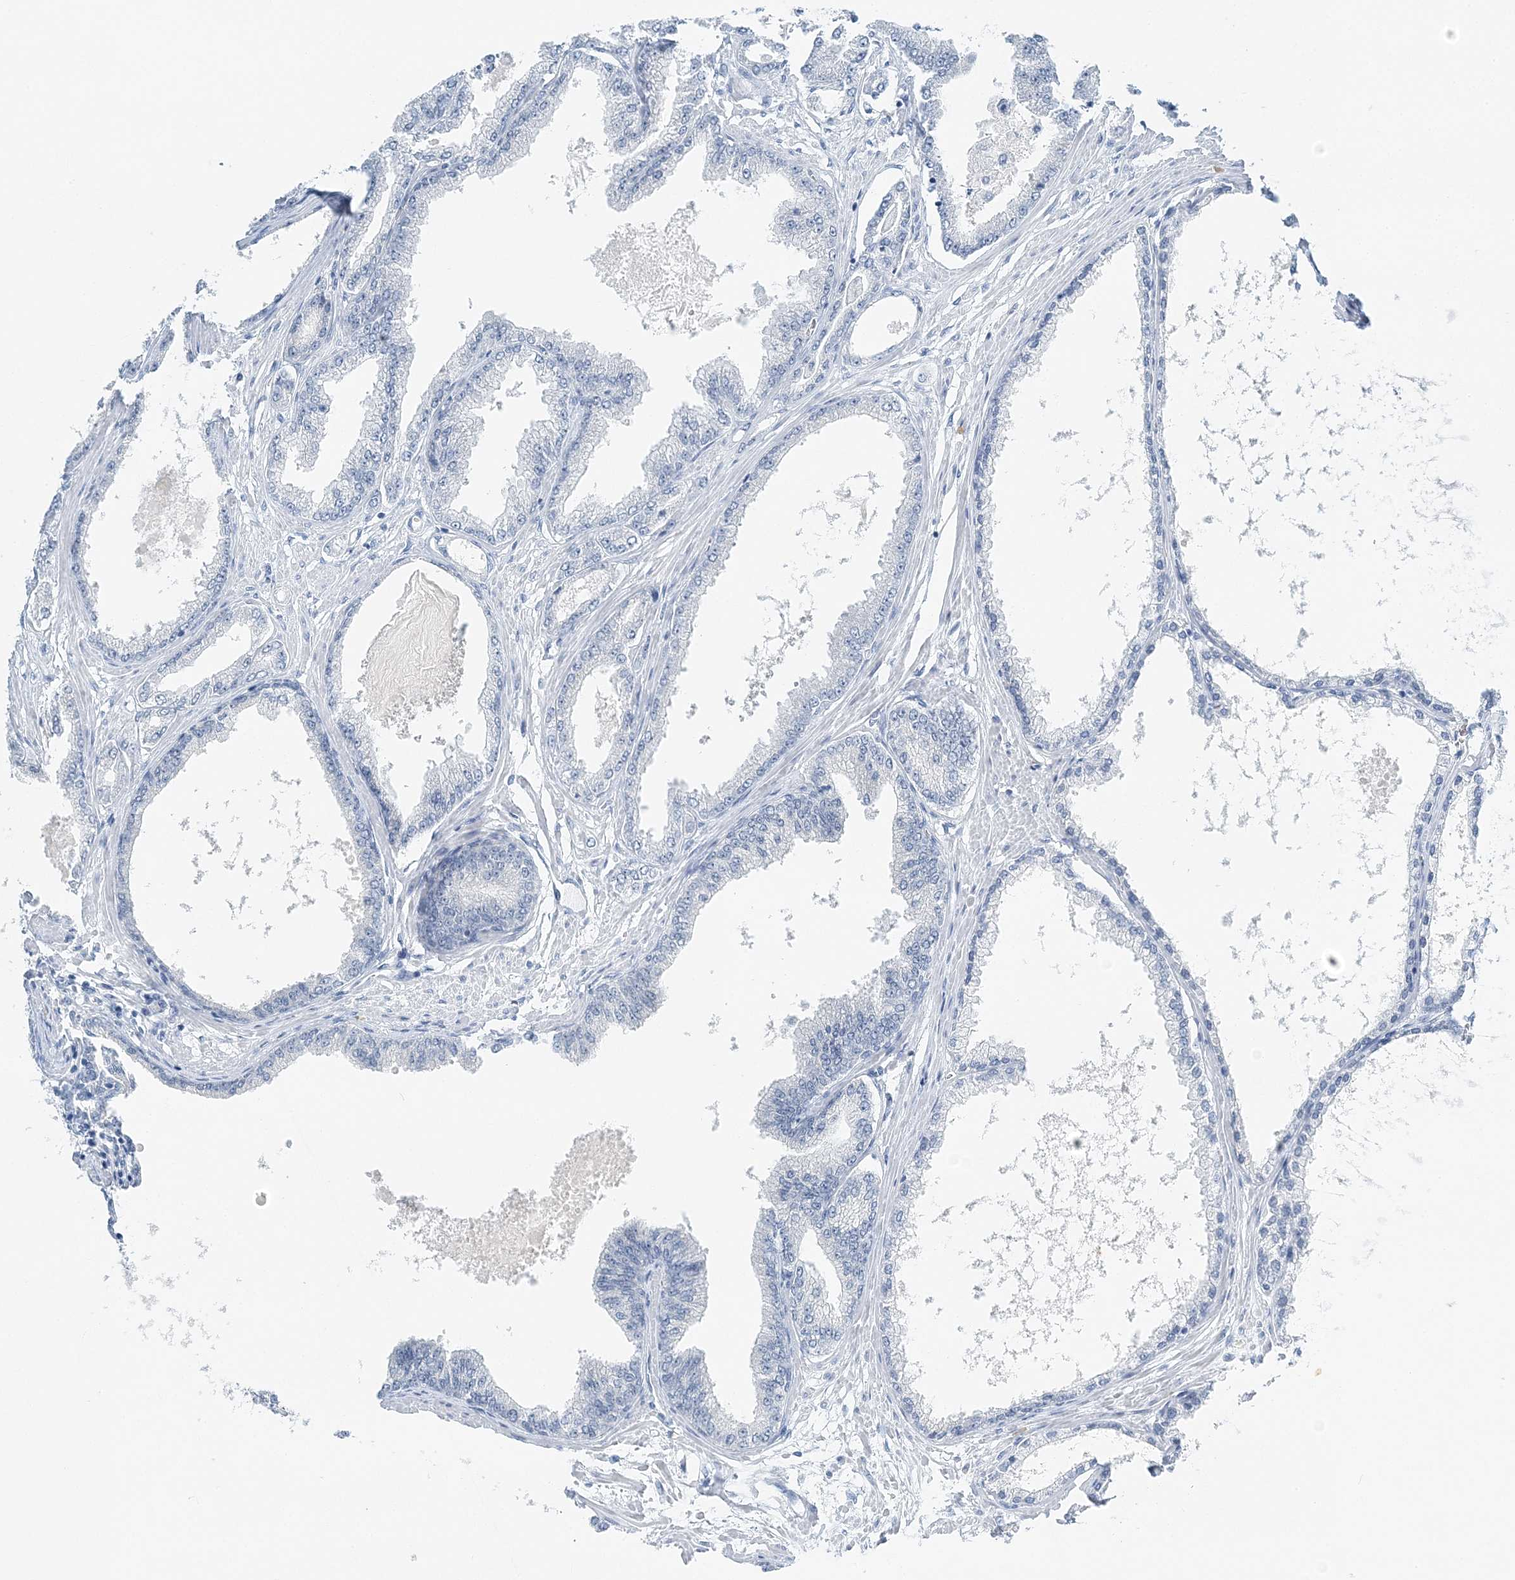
{"staining": {"intensity": "negative", "quantity": "none", "location": "none"}, "tissue": "prostate cancer", "cell_type": "Tumor cells", "image_type": "cancer", "snomed": [{"axis": "morphology", "description": "Adenocarcinoma, Low grade"}, {"axis": "topography", "description": "Prostate"}], "caption": "Prostate cancer (low-grade adenocarcinoma) was stained to show a protein in brown. There is no significant staining in tumor cells. (Stains: DAB immunohistochemistry (IHC) with hematoxylin counter stain, Microscopy: brightfield microscopy at high magnification).", "gene": "VILL", "patient": {"sex": "male", "age": 63}}